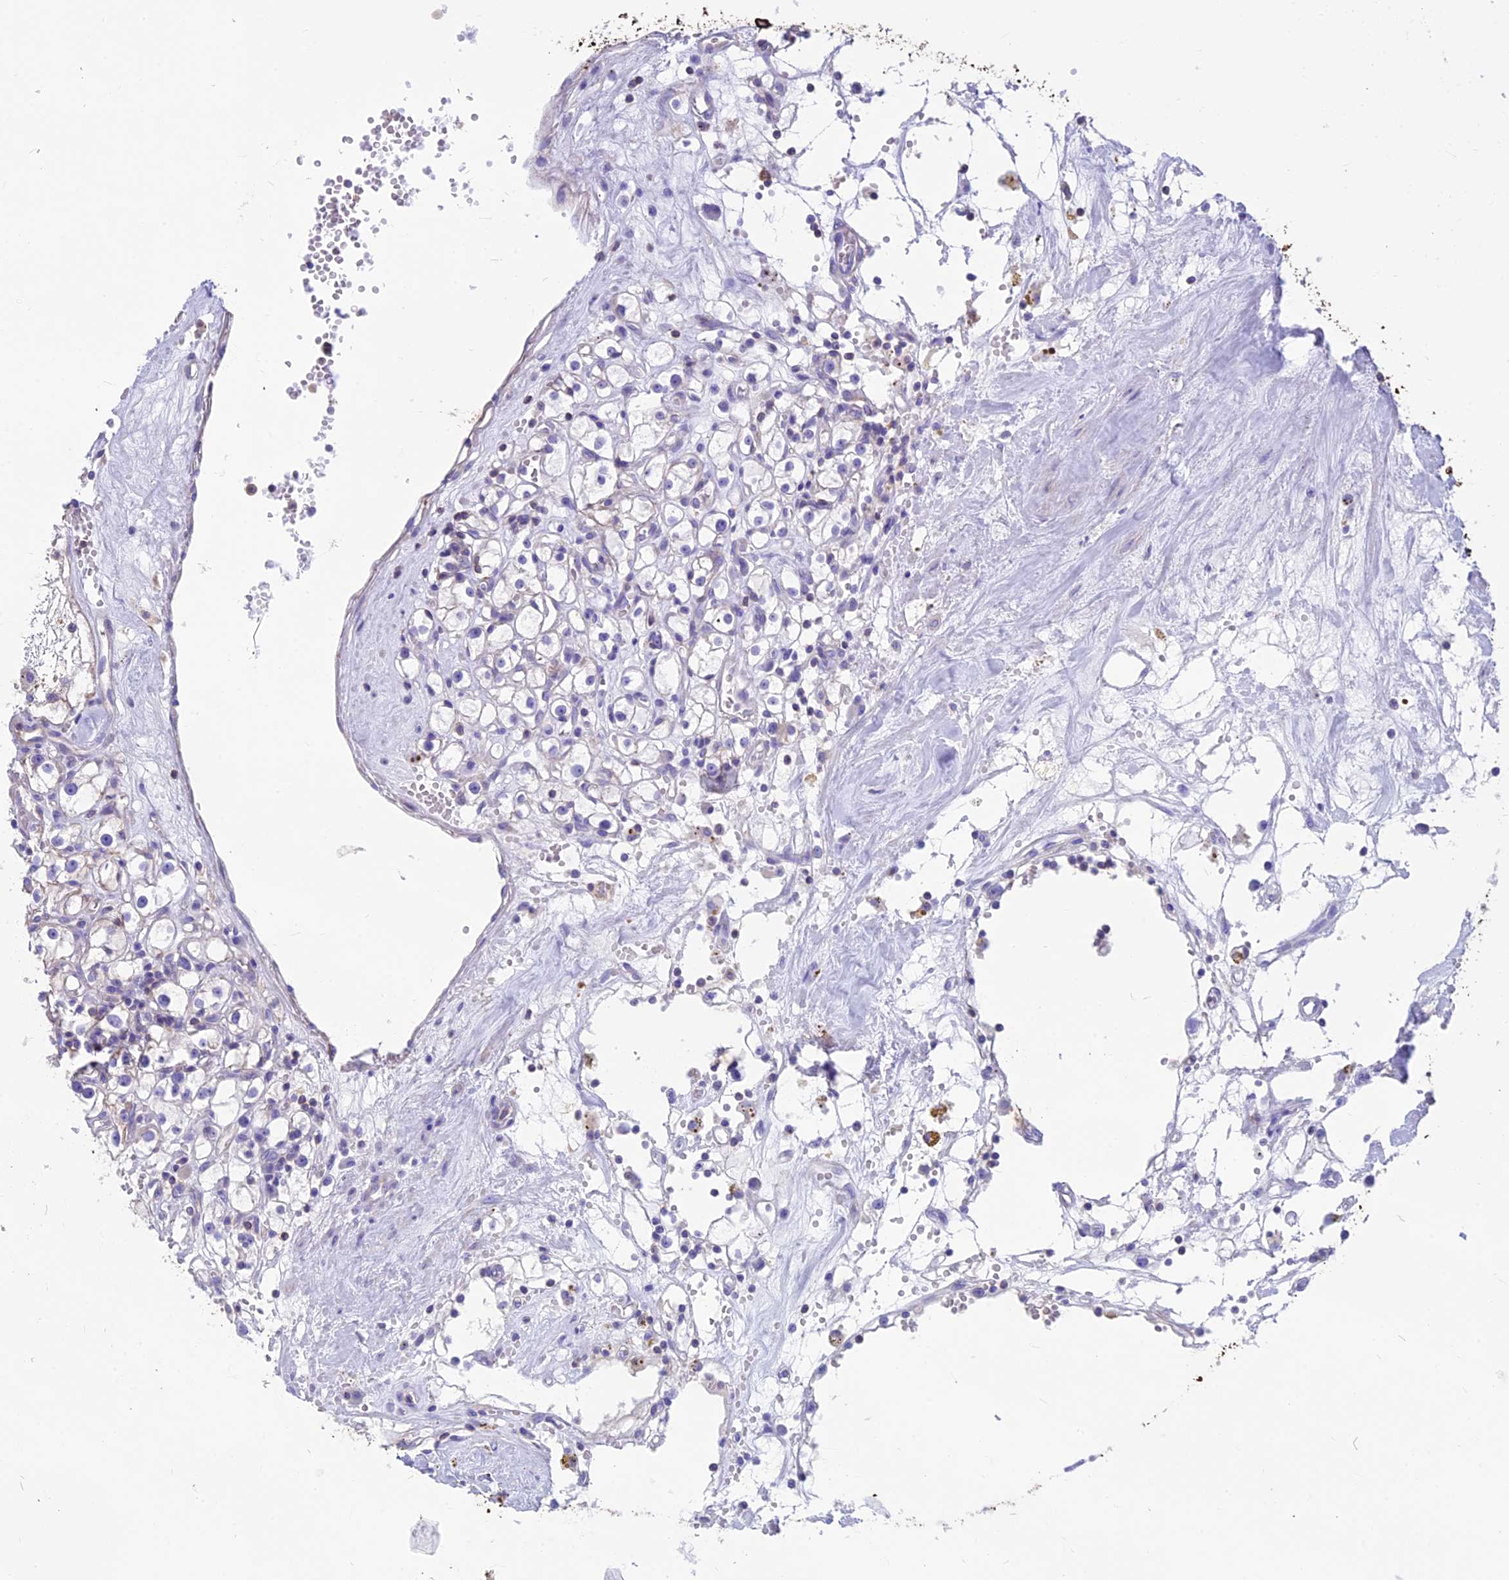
{"staining": {"intensity": "negative", "quantity": "none", "location": "none"}, "tissue": "renal cancer", "cell_type": "Tumor cells", "image_type": "cancer", "snomed": [{"axis": "morphology", "description": "Adenocarcinoma, NOS"}, {"axis": "topography", "description": "Kidney"}], "caption": "The histopathology image demonstrates no significant staining in tumor cells of renal cancer (adenocarcinoma).", "gene": "CDAN1", "patient": {"sex": "male", "age": 56}}